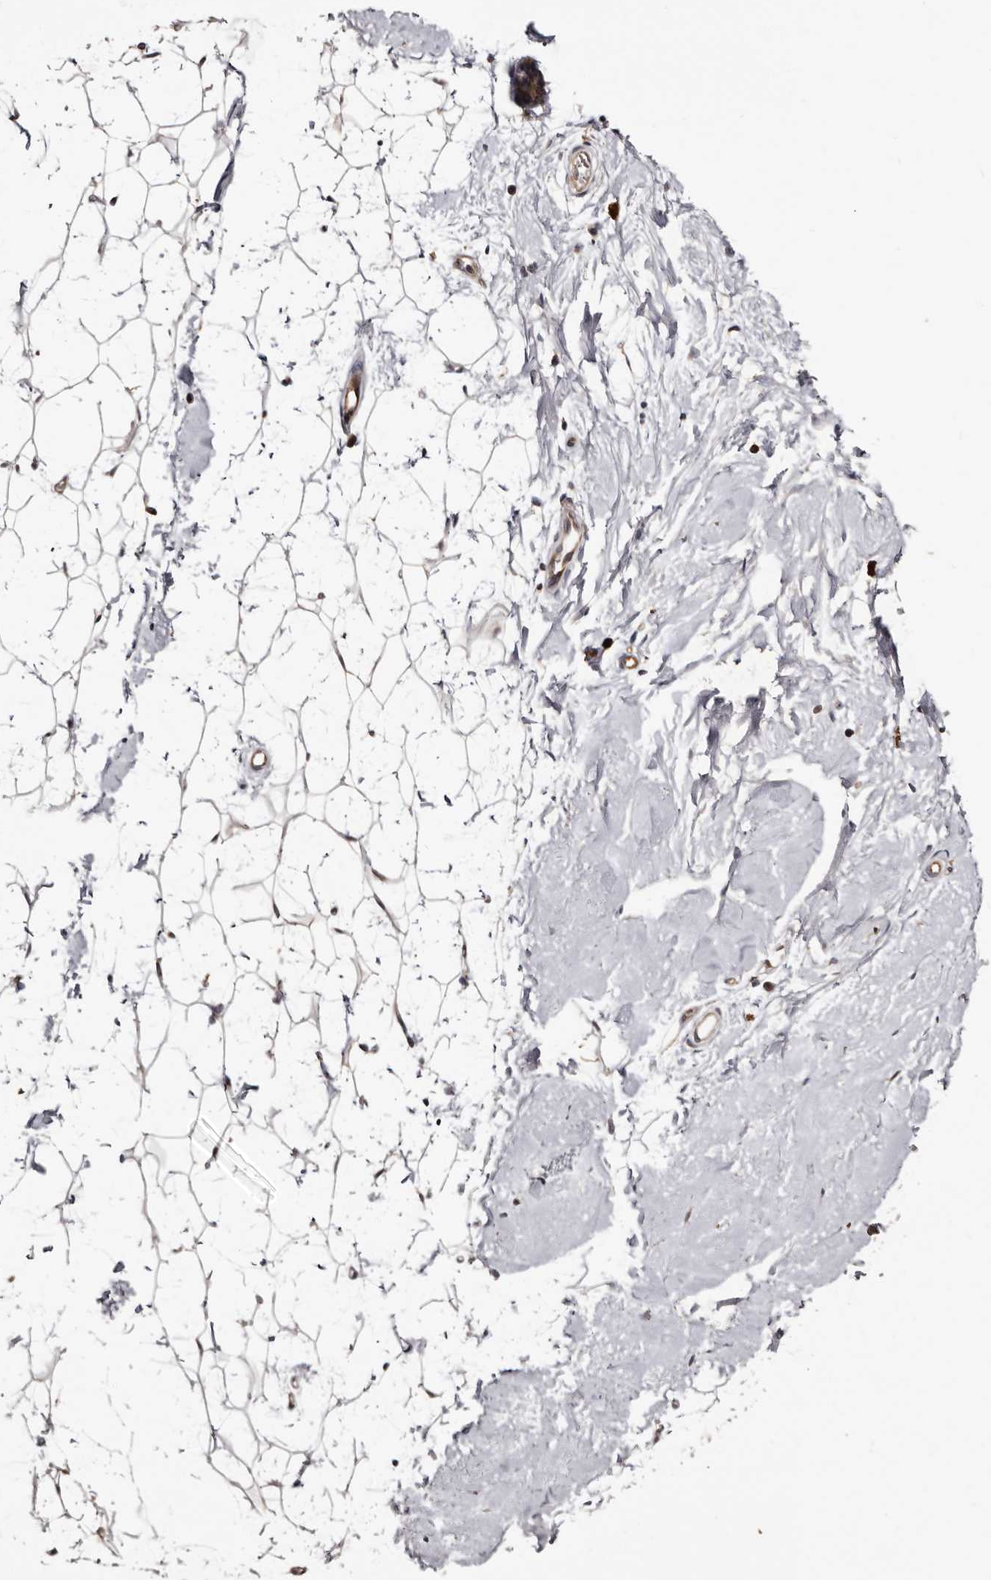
{"staining": {"intensity": "weak", "quantity": "25%-75%", "location": "cytoplasmic/membranous"}, "tissue": "adipose tissue", "cell_type": "Adipocytes", "image_type": "normal", "snomed": [{"axis": "morphology", "description": "Normal tissue, NOS"}, {"axis": "topography", "description": "Breast"}], "caption": "Immunohistochemical staining of normal adipose tissue demonstrates low levels of weak cytoplasmic/membranous expression in about 25%-75% of adipocytes.", "gene": "TBC1D22B", "patient": {"sex": "female", "age": 23}}